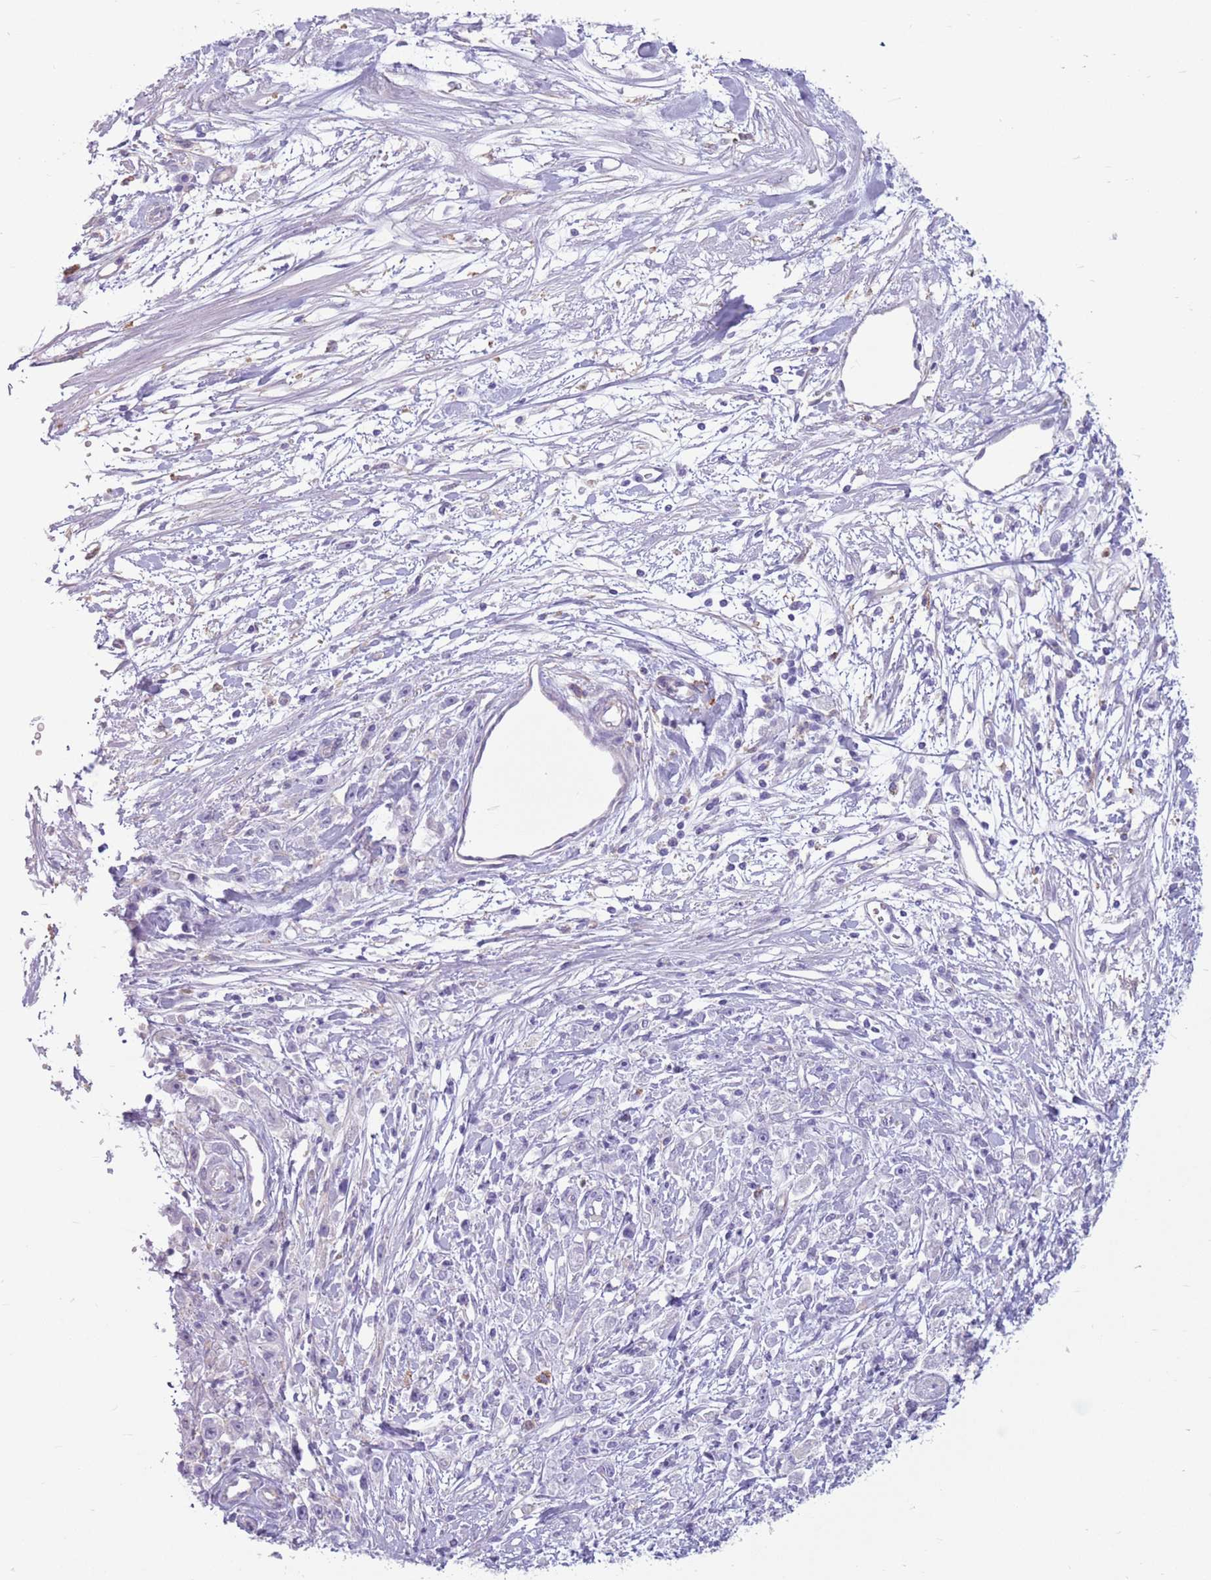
{"staining": {"intensity": "negative", "quantity": "none", "location": "none"}, "tissue": "stomach cancer", "cell_type": "Tumor cells", "image_type": "cancer", "snomed": [{"axis": "morphology", "description": "Adenocarcinoma, NOS"}, {"axis": "topography", "description": "Stomach"}], "caption": "Histopathology image shows no protein positivity in tumor cells of stomach adenocarcinoma tissue.", "gene": "SNX6", "patient": {"sex": "female", "age": 59}}